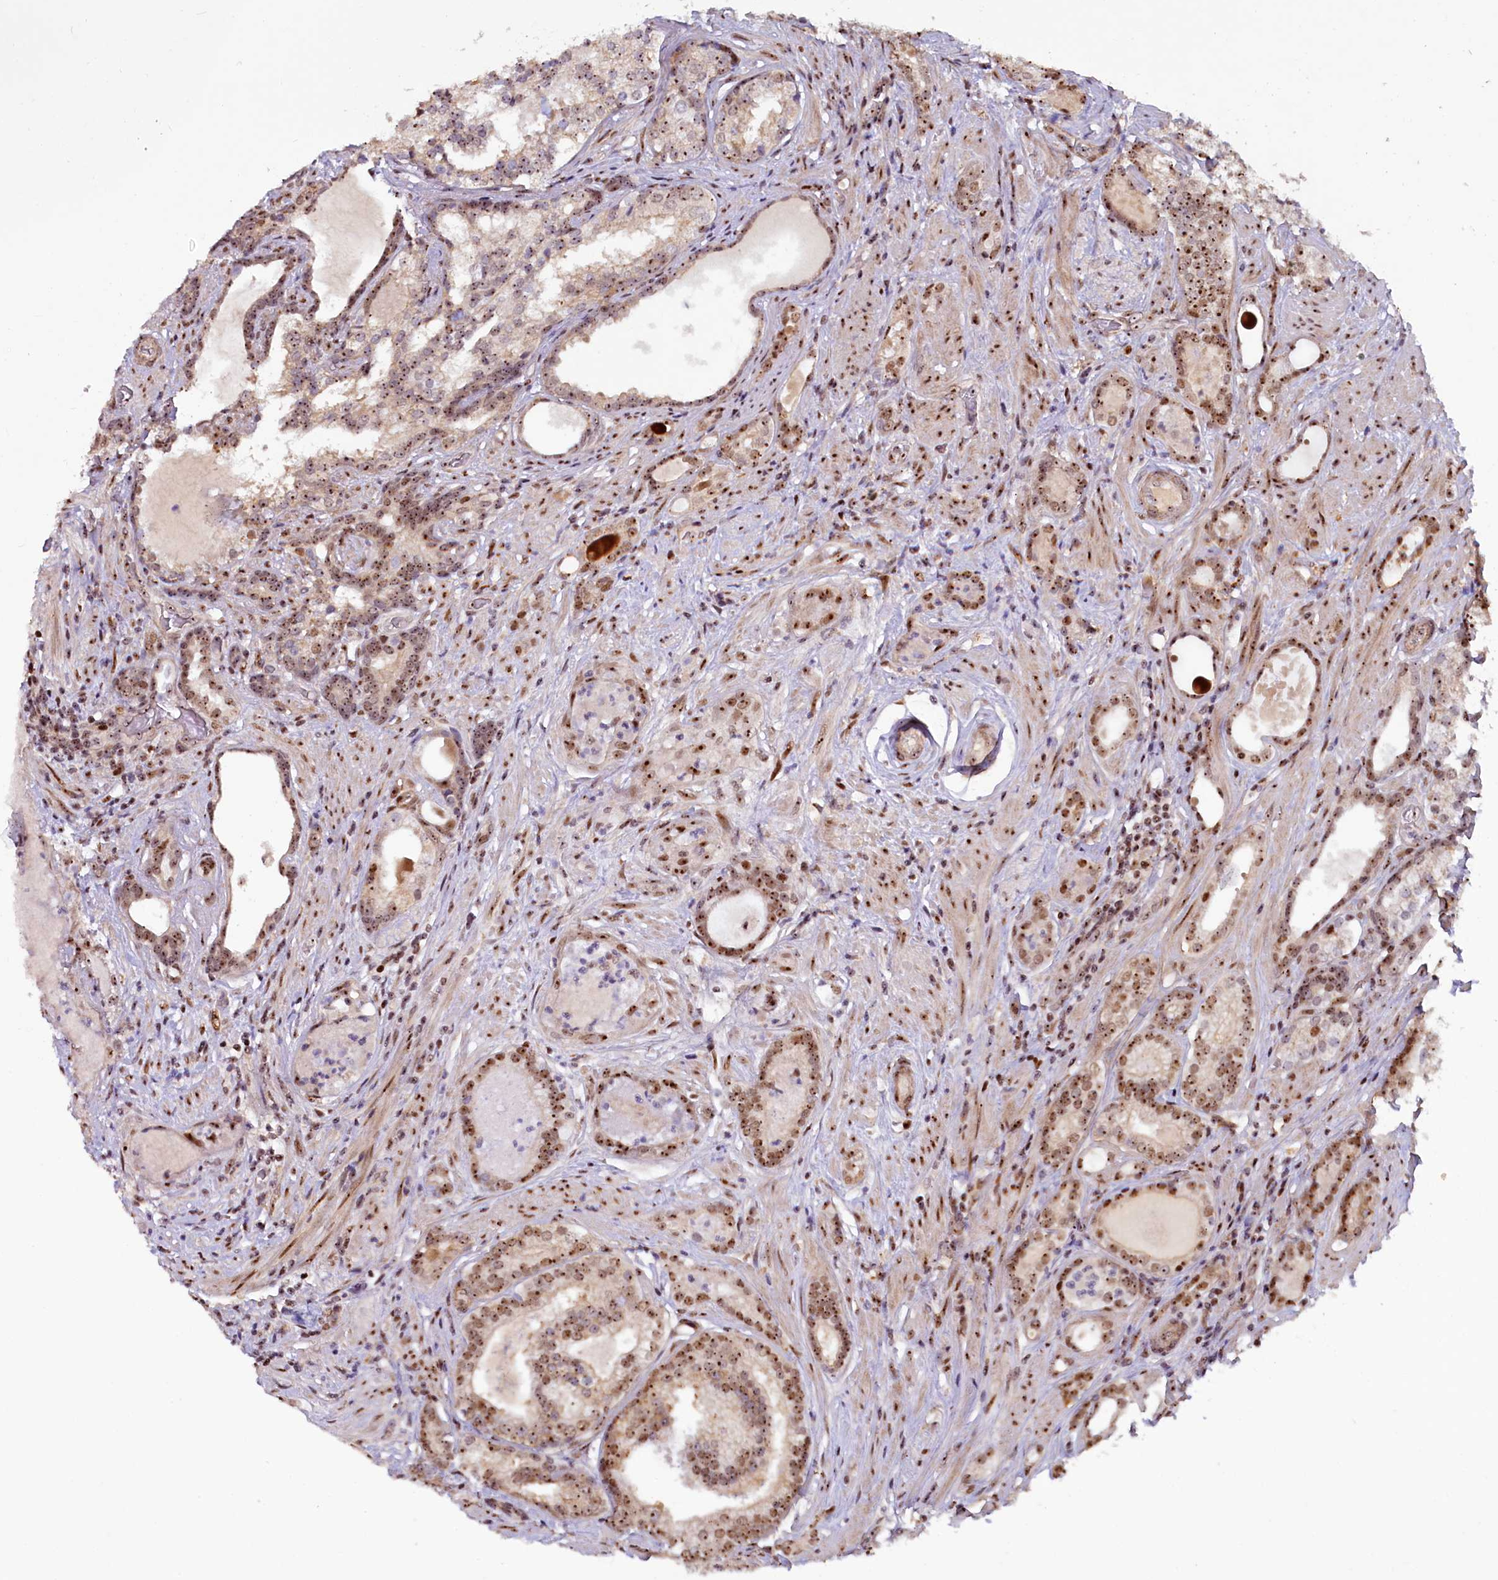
{"staining": {"intensity": "moderate", "quantity": ">75%", "location": "nuclear"}, "tissue": "prostate cancer", "cell_type": "Tumor cells", "image_type": "cancer", "snomed": [{"axis": "morphology", "description": "Adenocarcinoma, High grade"}, {"axis": "topography", "description": "Prostate"}], "caption": "Protein expression analysis of human prostate cancer (high-grade adenocarcinoma) reveals moderate nuclear expression in about >75% of tumor cells.", "gene": "TCOF1", "patient": {"sex": "male", "age": 58}}